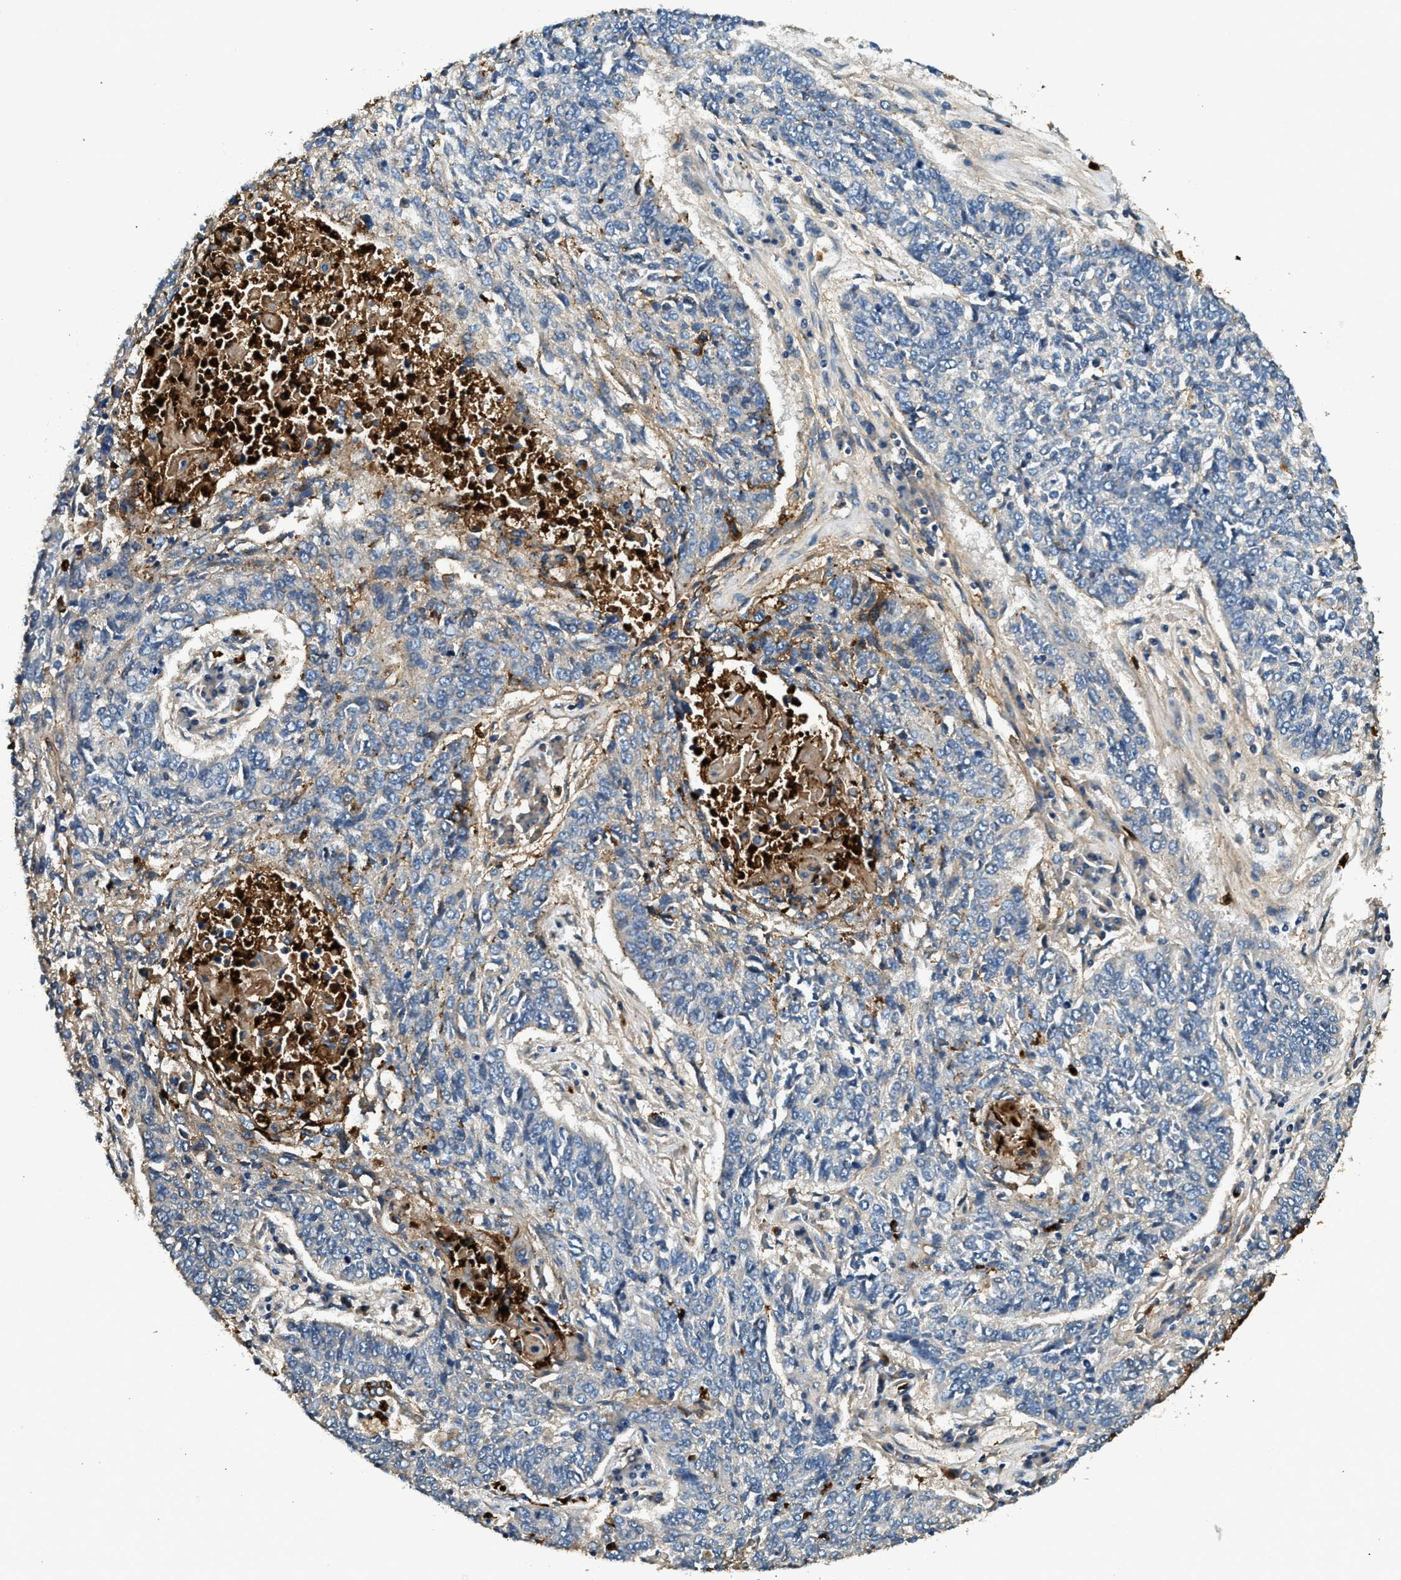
{"staining": {"intensity": "weak", "quantity": "<25%", "location": "cytoplasmic/membranous"}, "tissue": "lung cancer", "cell_type": "Tumor cells", "image_type": "cancer", "snomed": [{"axis": "morphology", "description": "Normal tissue, NOS"}, {"axis": "morphology", "description": "Squamous cell carcinoma, NOS"}, {"axis": "topography", "description": "Cartilage tissue"}, {"axis": "topography", "description": "Bronchus"}, {"axis": "topography", "description": "Lung"}], "caption": "The immunohistochemistry photomicrograph has no significant positivity in tumor cells of lung cancer (squamous cell carcinoma) tissue.", "gene": "ANXA3", "patient": {"sex": "female", "age": 49}}